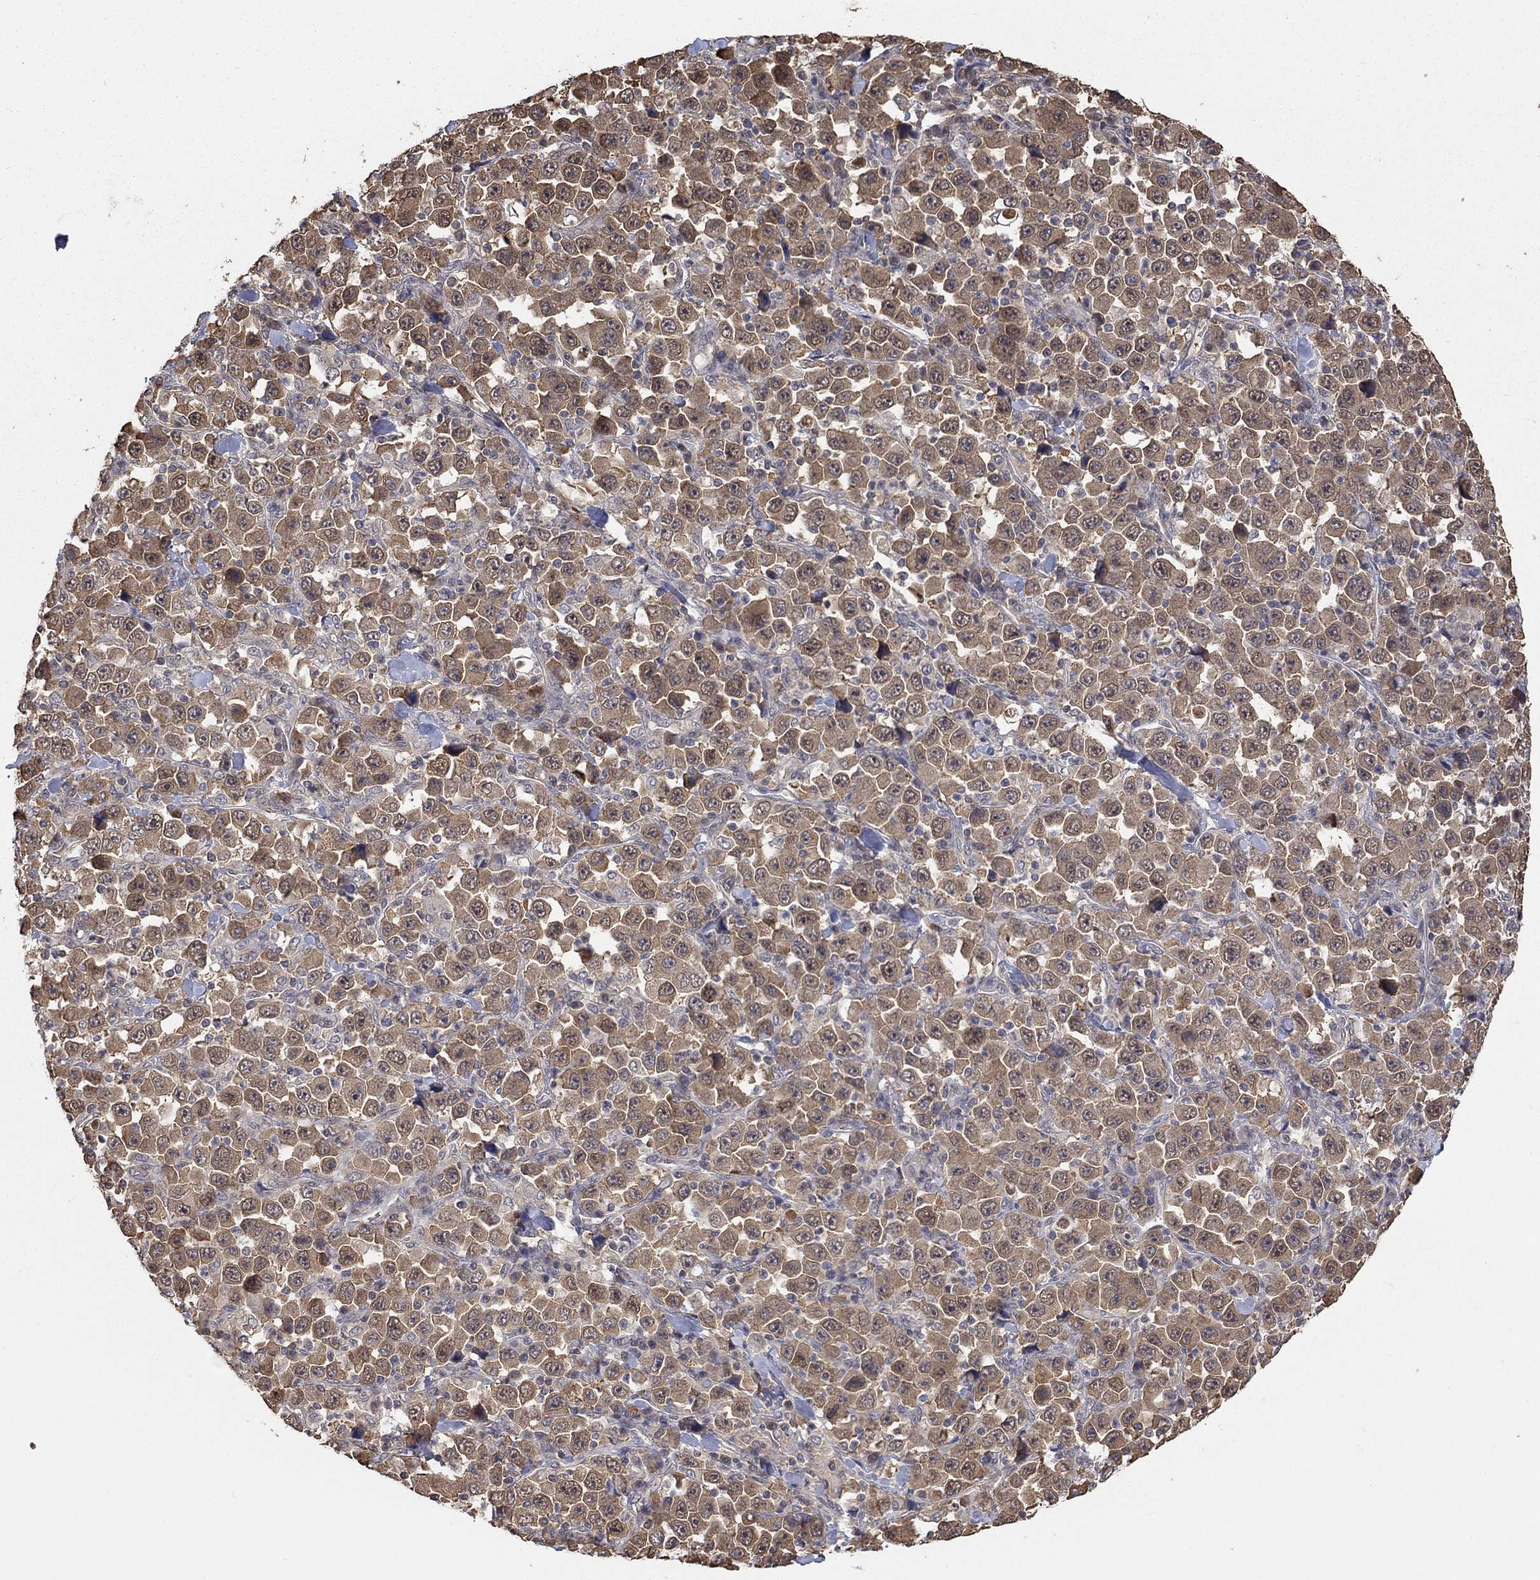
{"staining": {"intensity": "moderate", "quantity": "25%-75%", "location": "cytoplasmic/membranous"}, "tissue": "stomach cancer", "cell_type": "Tumor cells", "image_type": "cancer", "snomed": [{"axis": "morphology", "description": "Normal tissue, NOS"}, {"axis": "morphology", "description": "Adenocarcinoma, NOS"}, {"axis": "topography", "description": "Stomach, upper"}, {"axis": "topography", "description": "Stomach"}], "caption": "Protein expression analysis of stomach adenocarcinoma shows moderate cytoplasmic/membranous expression in approximately 25%-75% of tumor cells. (DAB (3,3'-diaminobenzidine) IHC, brown staining for protein, blue staining for nuclei).", "gene": "RNF114", "patient": {"sex": "male", "age": 59}}